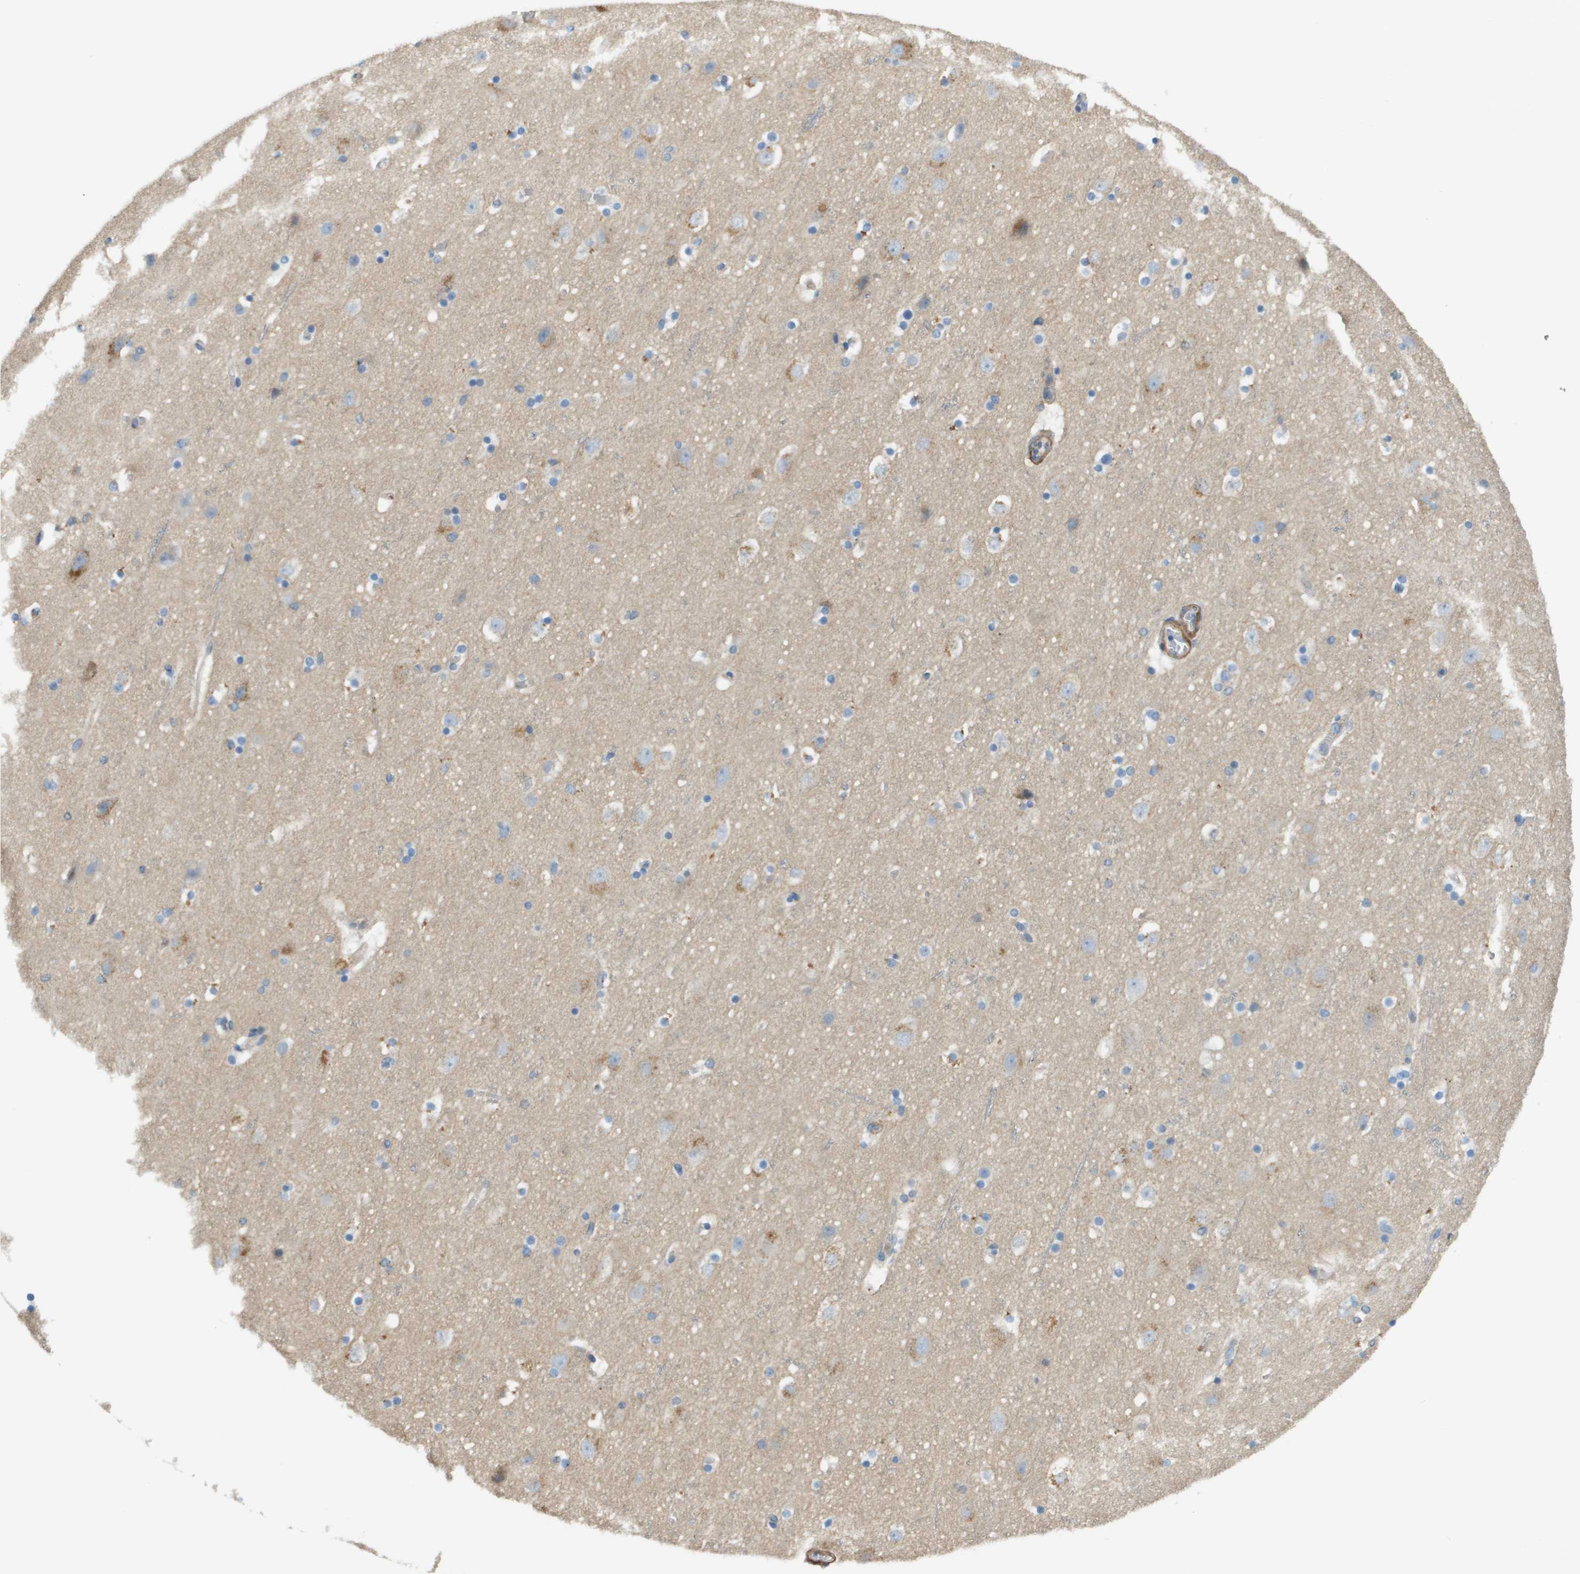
{"staining": {"intensity": "negative", "quantity": "none", "location": "none"}, "tissue": "cerebral cortex", "cell_type": "Endothelial cells", "image_type": "normal", "snomed": [{"axis": "morphology", "description": "Normal tissue, NOS"}, {"axis": "topography", "description": "Cerebral cortex"}], "caption": "Image shows no significant protein positivity in endothelial cells of normal cerebral cortex.", "gene": "MYH11", "patient": {"sex": "male", "age": 45}}